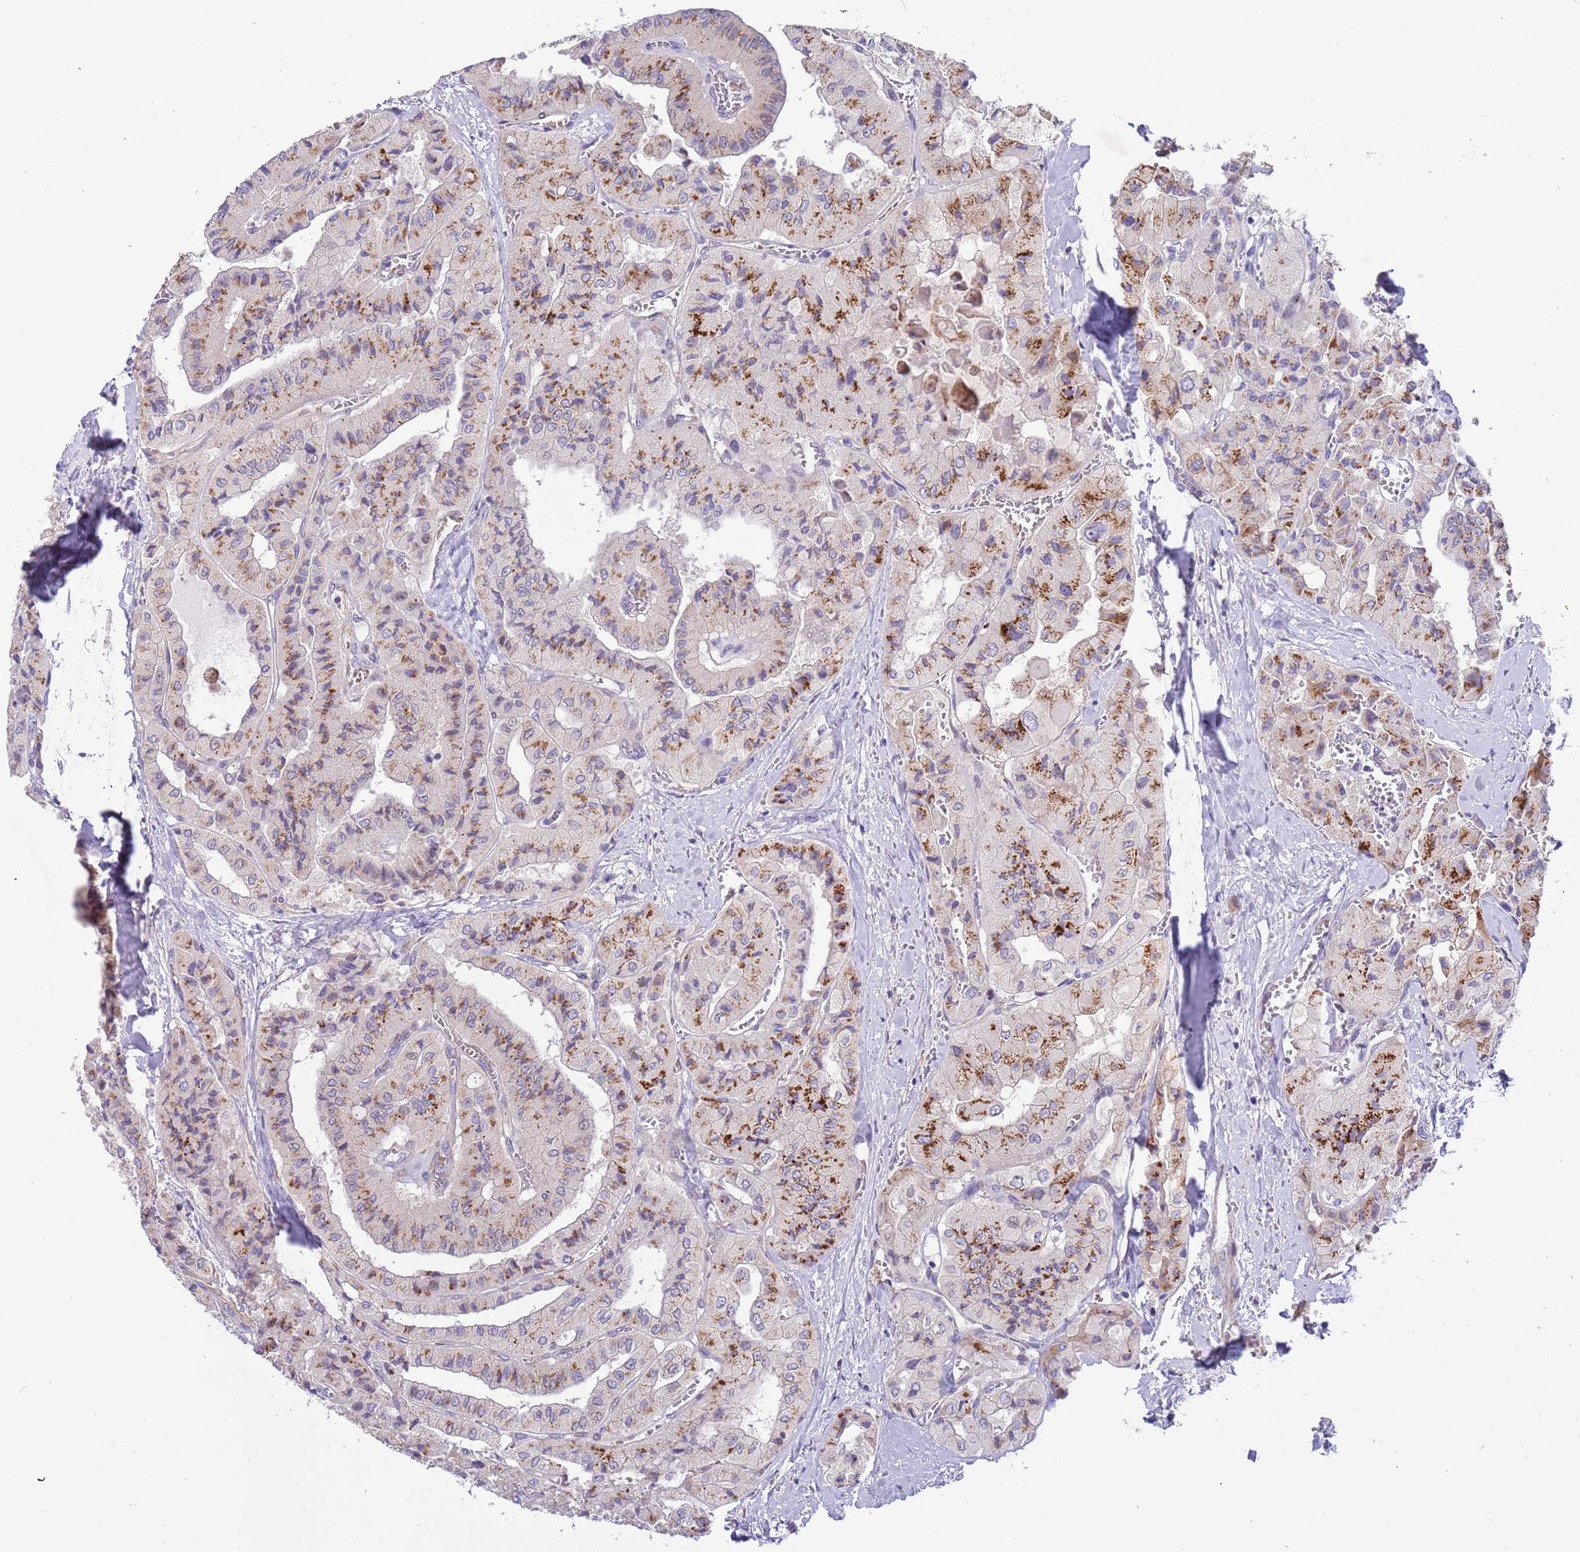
{"staining": {"intensity": "strong", "quantity": ">75%", "location": "cytoplasmic/membranous"}, "tissue": "thyroid cancer", "cell_type": "Tumor cells", "image_type": "cancer", "snomed": [{"axis": "morphology", "description": "Normal tissue, NOS"}, {"axis": "morphology", "description": "Papillary adenocarcinoma, NOS"}, {"axis": "topography", "description": "Thyroid gland"}], "caption": "Tumor cells exhibit high levels of strong cytoplasmic/membranous positivity in about >75% of cells in human thyroid cancer (papillary adenocarcinoma).", "gene": "ITGB6", "patient": {"sex": "female", "age": 59}}